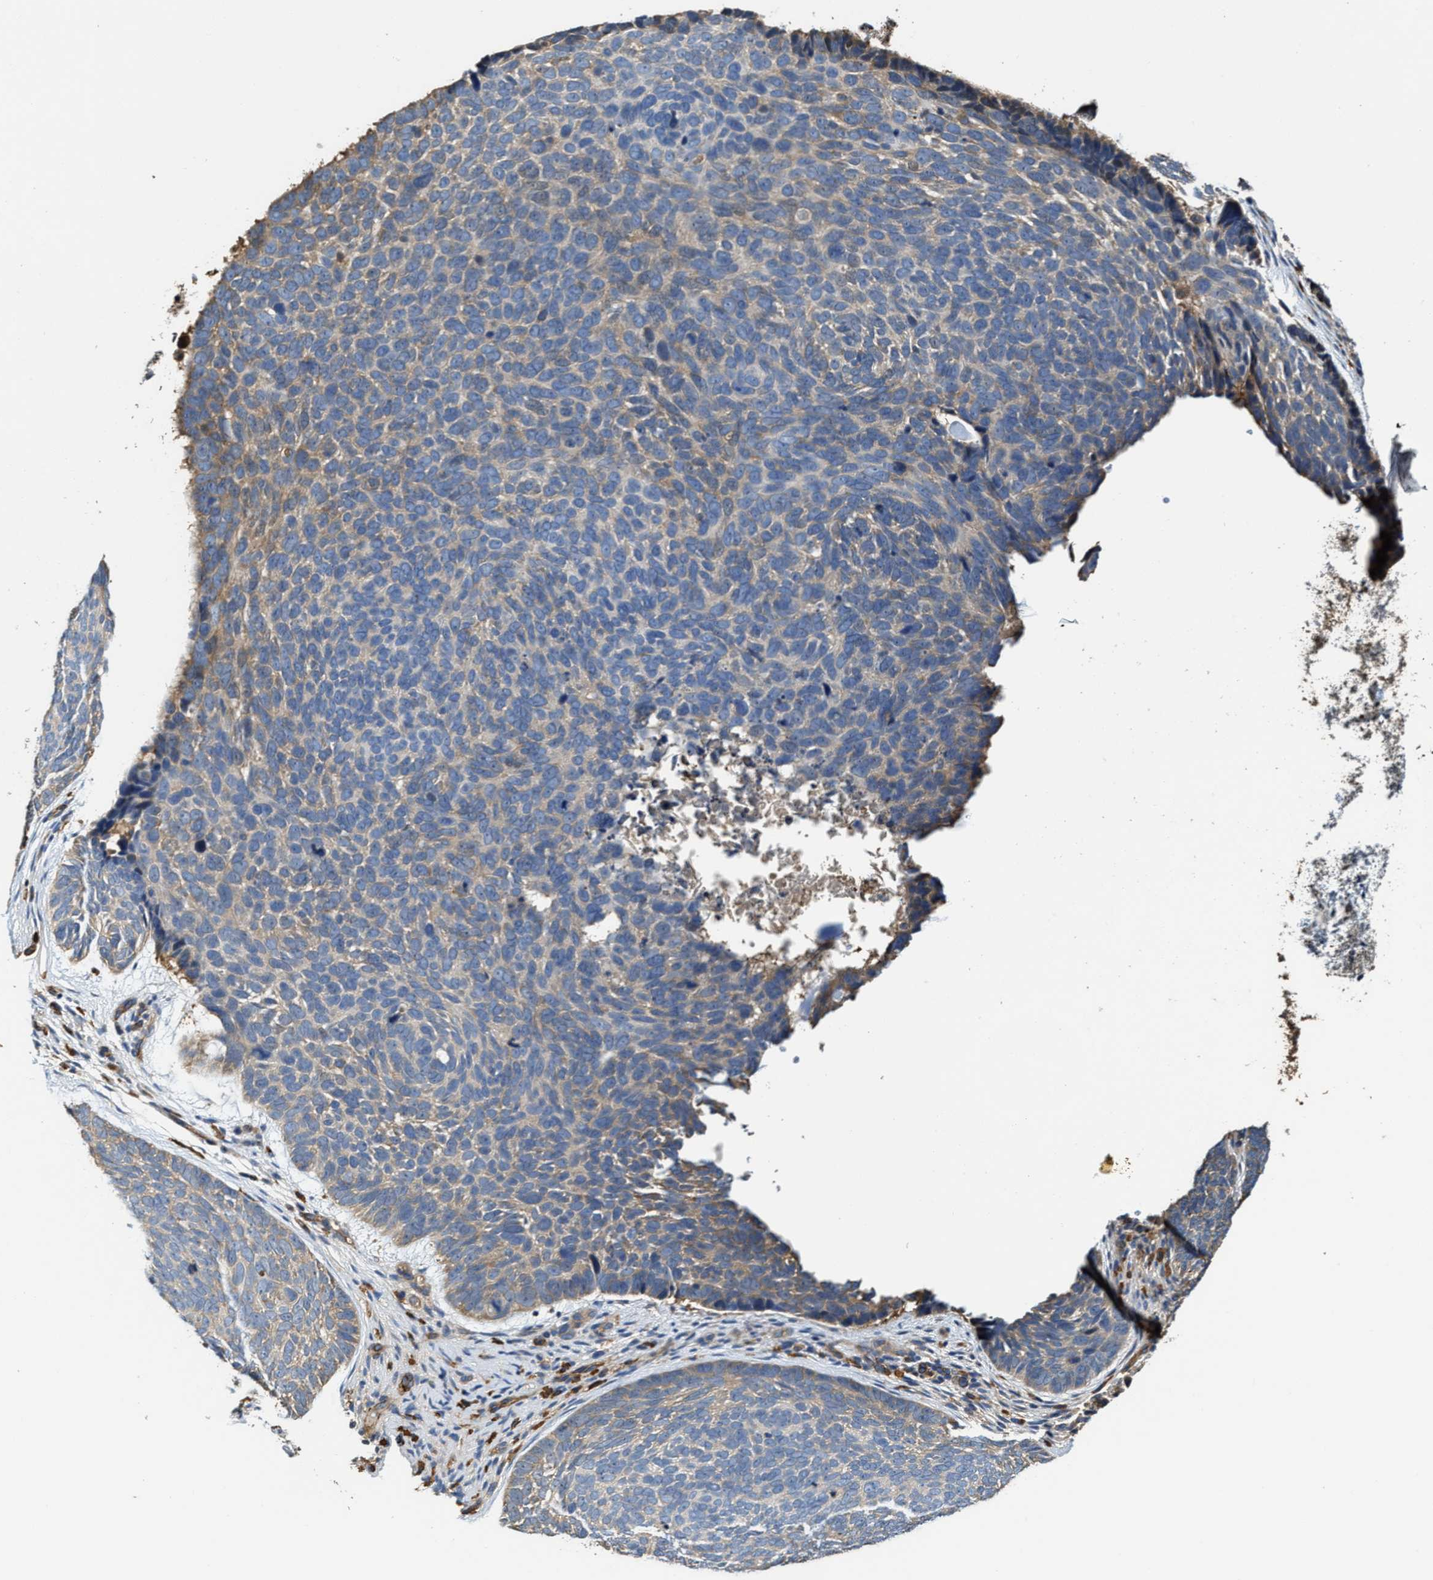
{"staining": {"intensity": "weak", "quantity": "25%-75%", "location": "cytoplasmic/membranous"}, "tissue": "skin cancer", "cell_type": "Tumor cells", "image_type": "cancer", "snomed": [{"axis": "morphology", "description": "Basal cell carcinoma"}, {"axis": "topography", "description": "Skin"}, {"axis": "topography", "description": "Skin of head"}], "caption": "DAB (3,3'-diaminobenzidine) immunohistochemical staining of human basal cell carcinoma (skin) exhibits weak cytoplasmic/membranous protein positivity in about 25%-75% of tumor cells. (DAB = brown stain, brightfield microscopy at high magnification).", "gene": "GFRA3", "patient": {"sex": "female", "age": 85}}